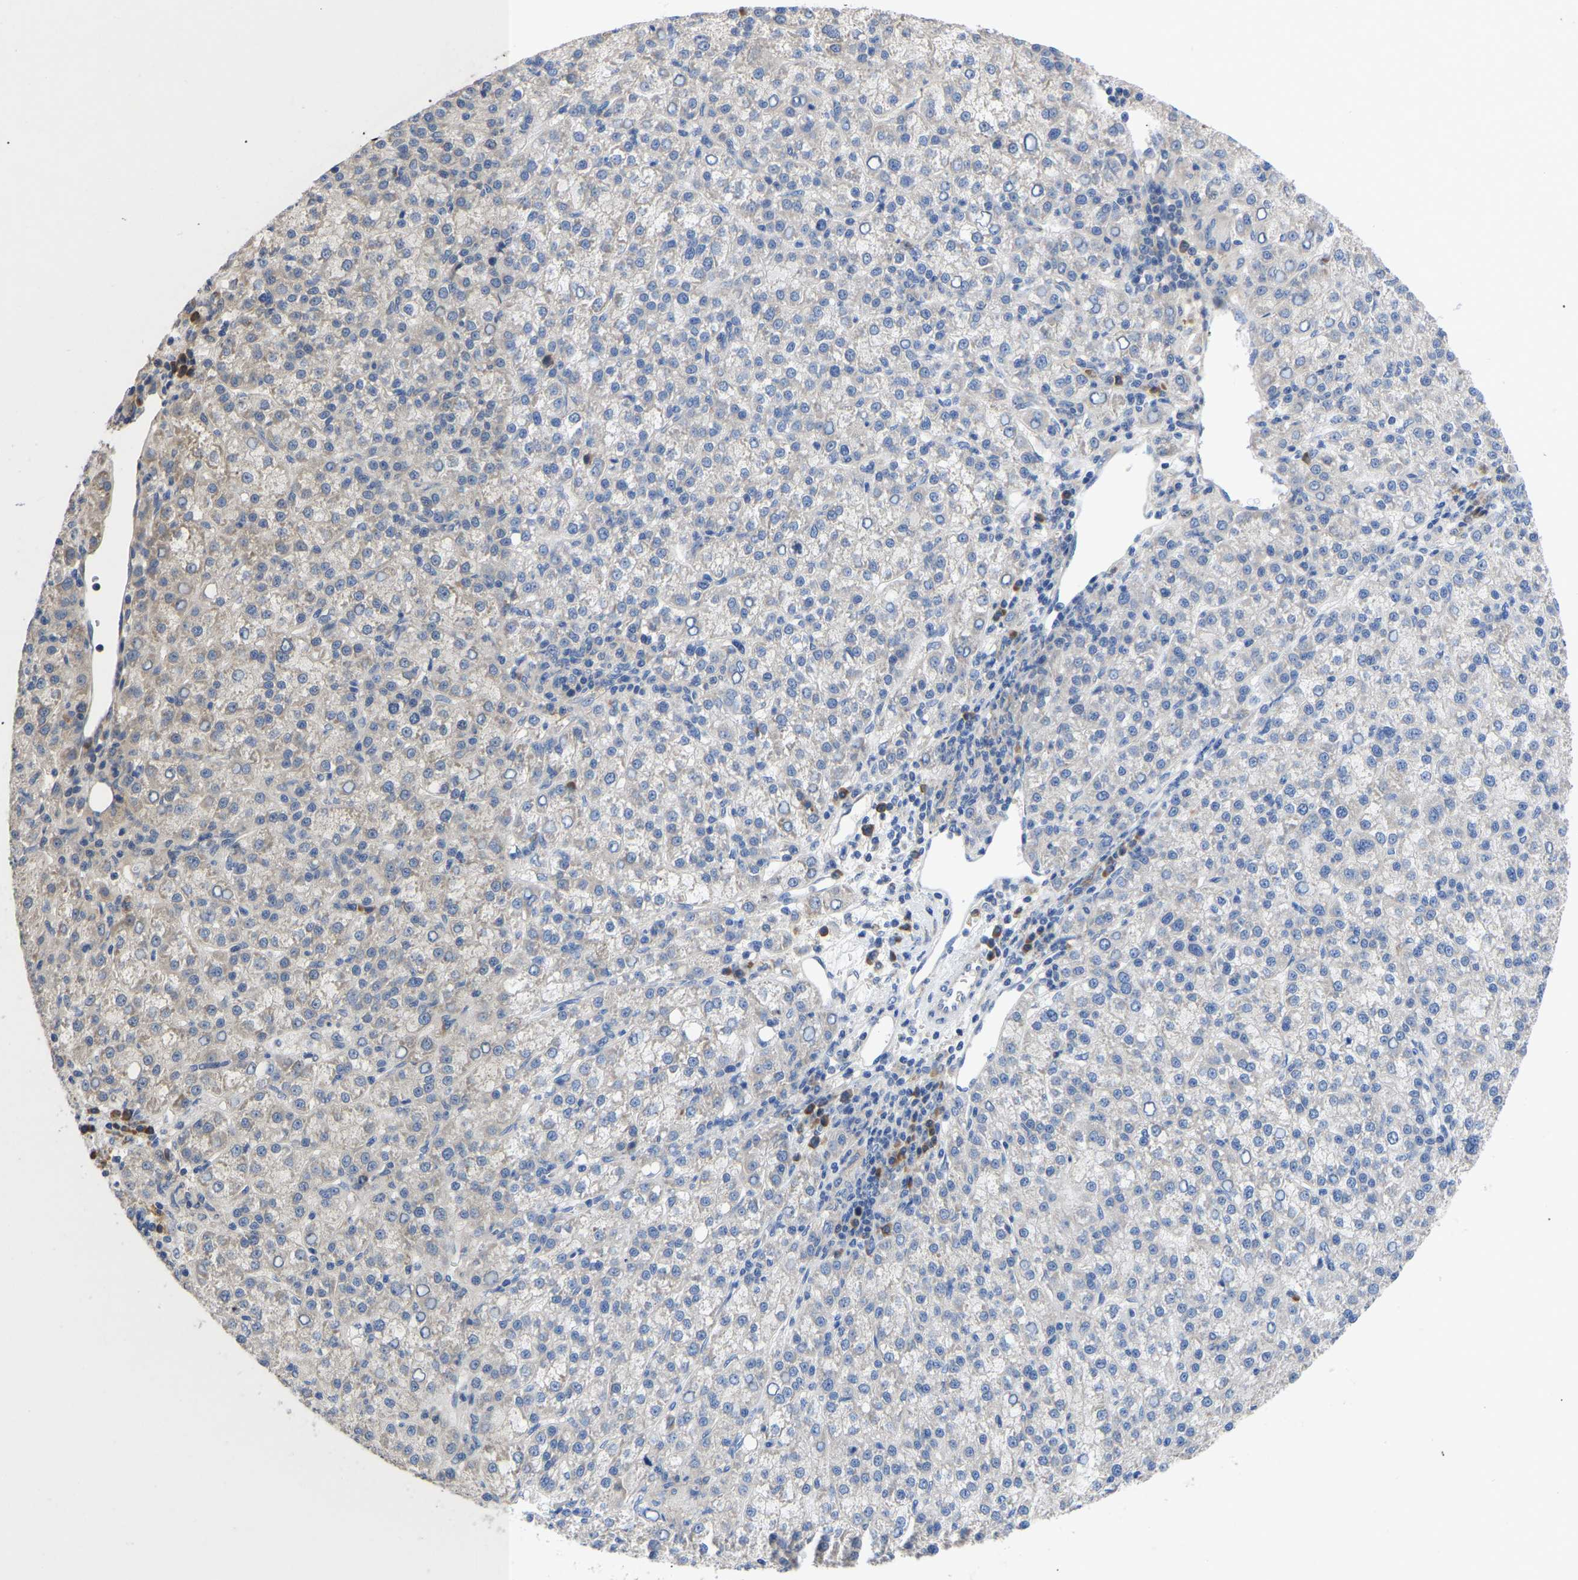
{"staining": {"intensity": "negative", "quantity": "none", "location": "none"}, "tissue": "liver cancer", "cell_type": "Tumor cells", "image_type": "cancer", "snomed": [{"axis": "morphology", "description": "Carcinoma, Hepatocellular, NOS"}, {"axis": "topography", "description": "Liver"}], "caption": "Protein analysis of liver cancer displays no significant expression in tumor cells. The staining is performed using DAB brown chromogen with nuclei counter-stained in using hematoxylin.", "gene": "ABCA10", "patient": {"sex": "female", "age": 58}}